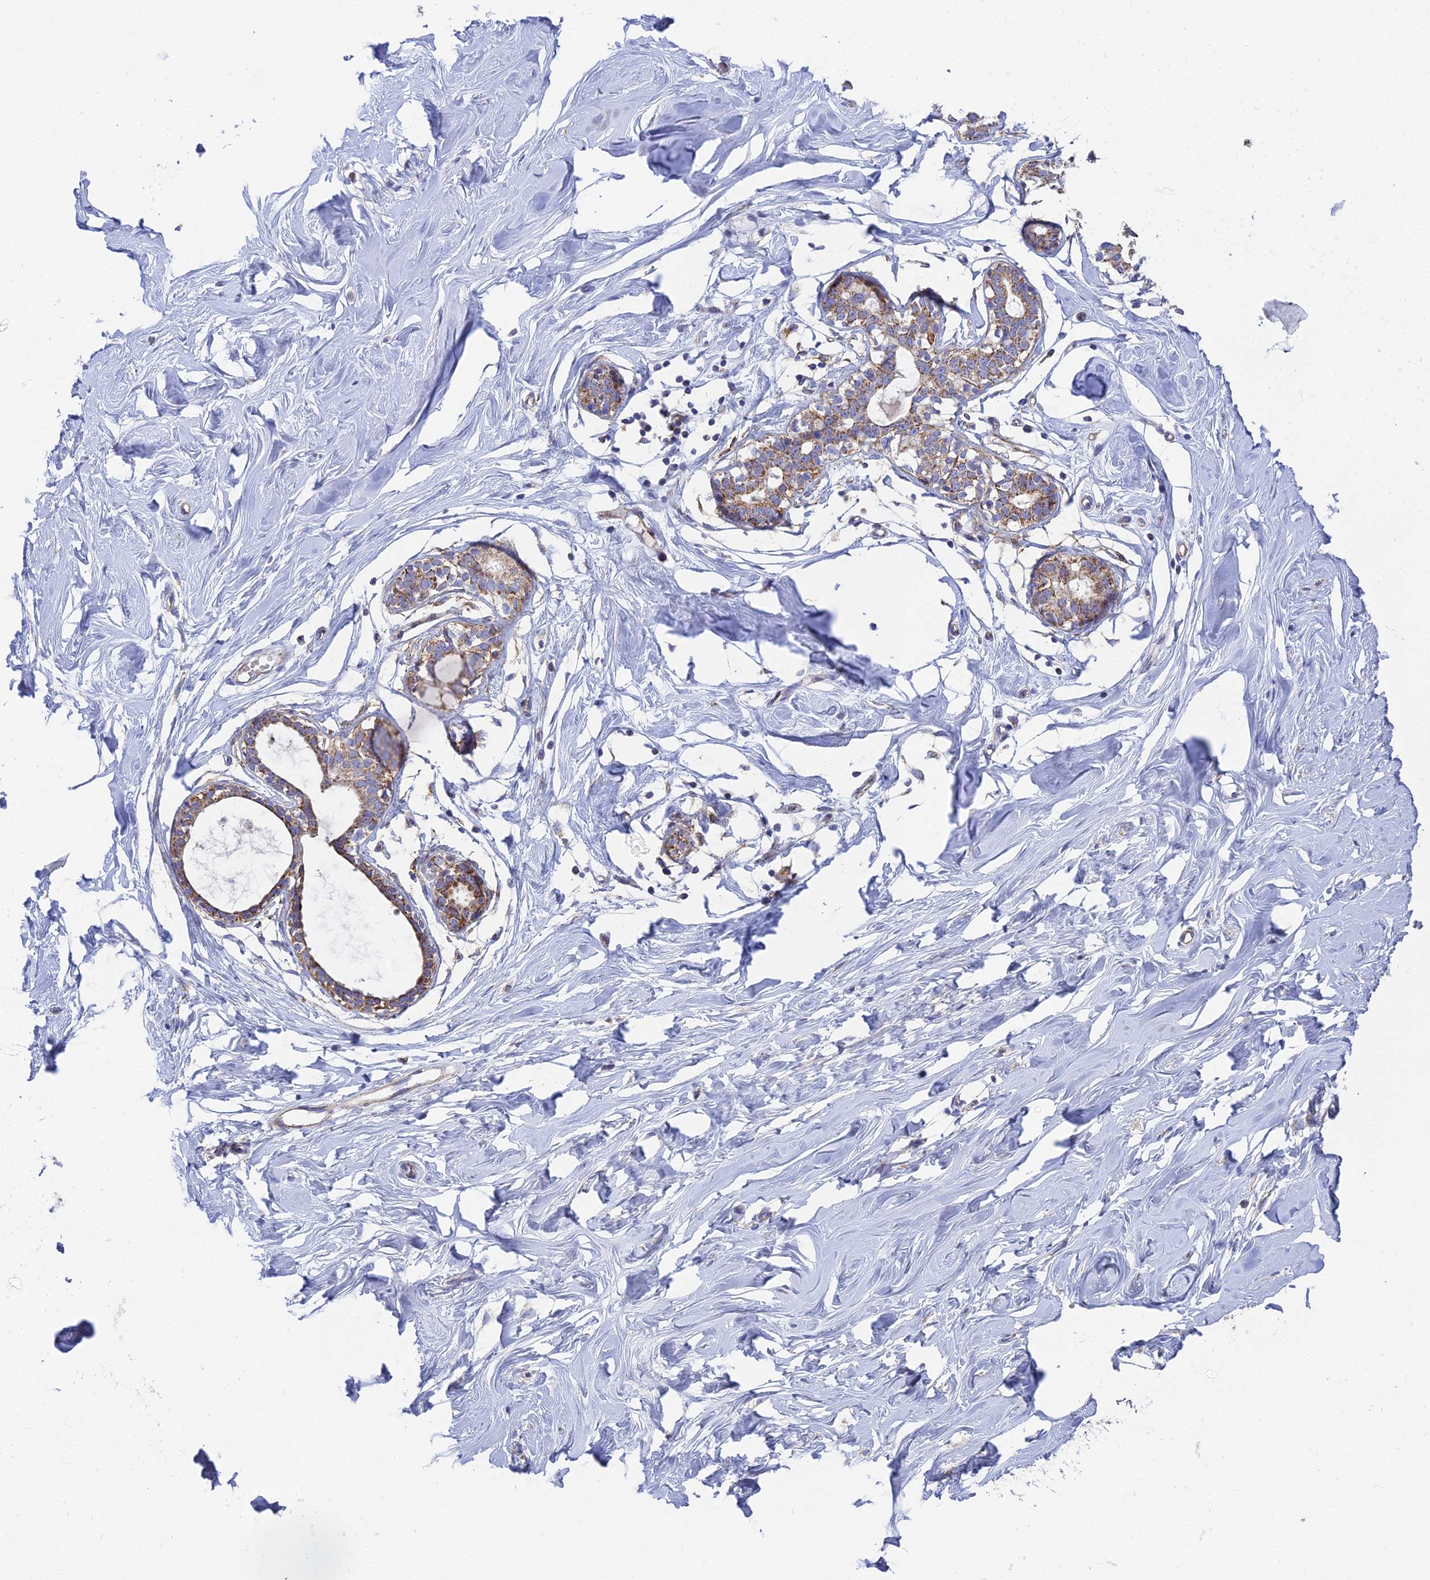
{"staining": {"intensity": "negative", "quantity": "none", "location": "none"}, "tissue": "breast", "cell_type": "Adipocytes", "image_type": "normal", "snomed": [{"axis": "morphology", "description": "Normal tissue, NOS"}, {"axis": "morphology", "description": "Adenoma, NOS"}, {"axis": "topography", "description": "Breast"}], "caption": "A high-resolution image shows IHC staining of unremarkable breast, which demonstrates no significant staining in adipocytes.", "gene": "CSPG4", "patient": {"sex": "female", "age": 23}}